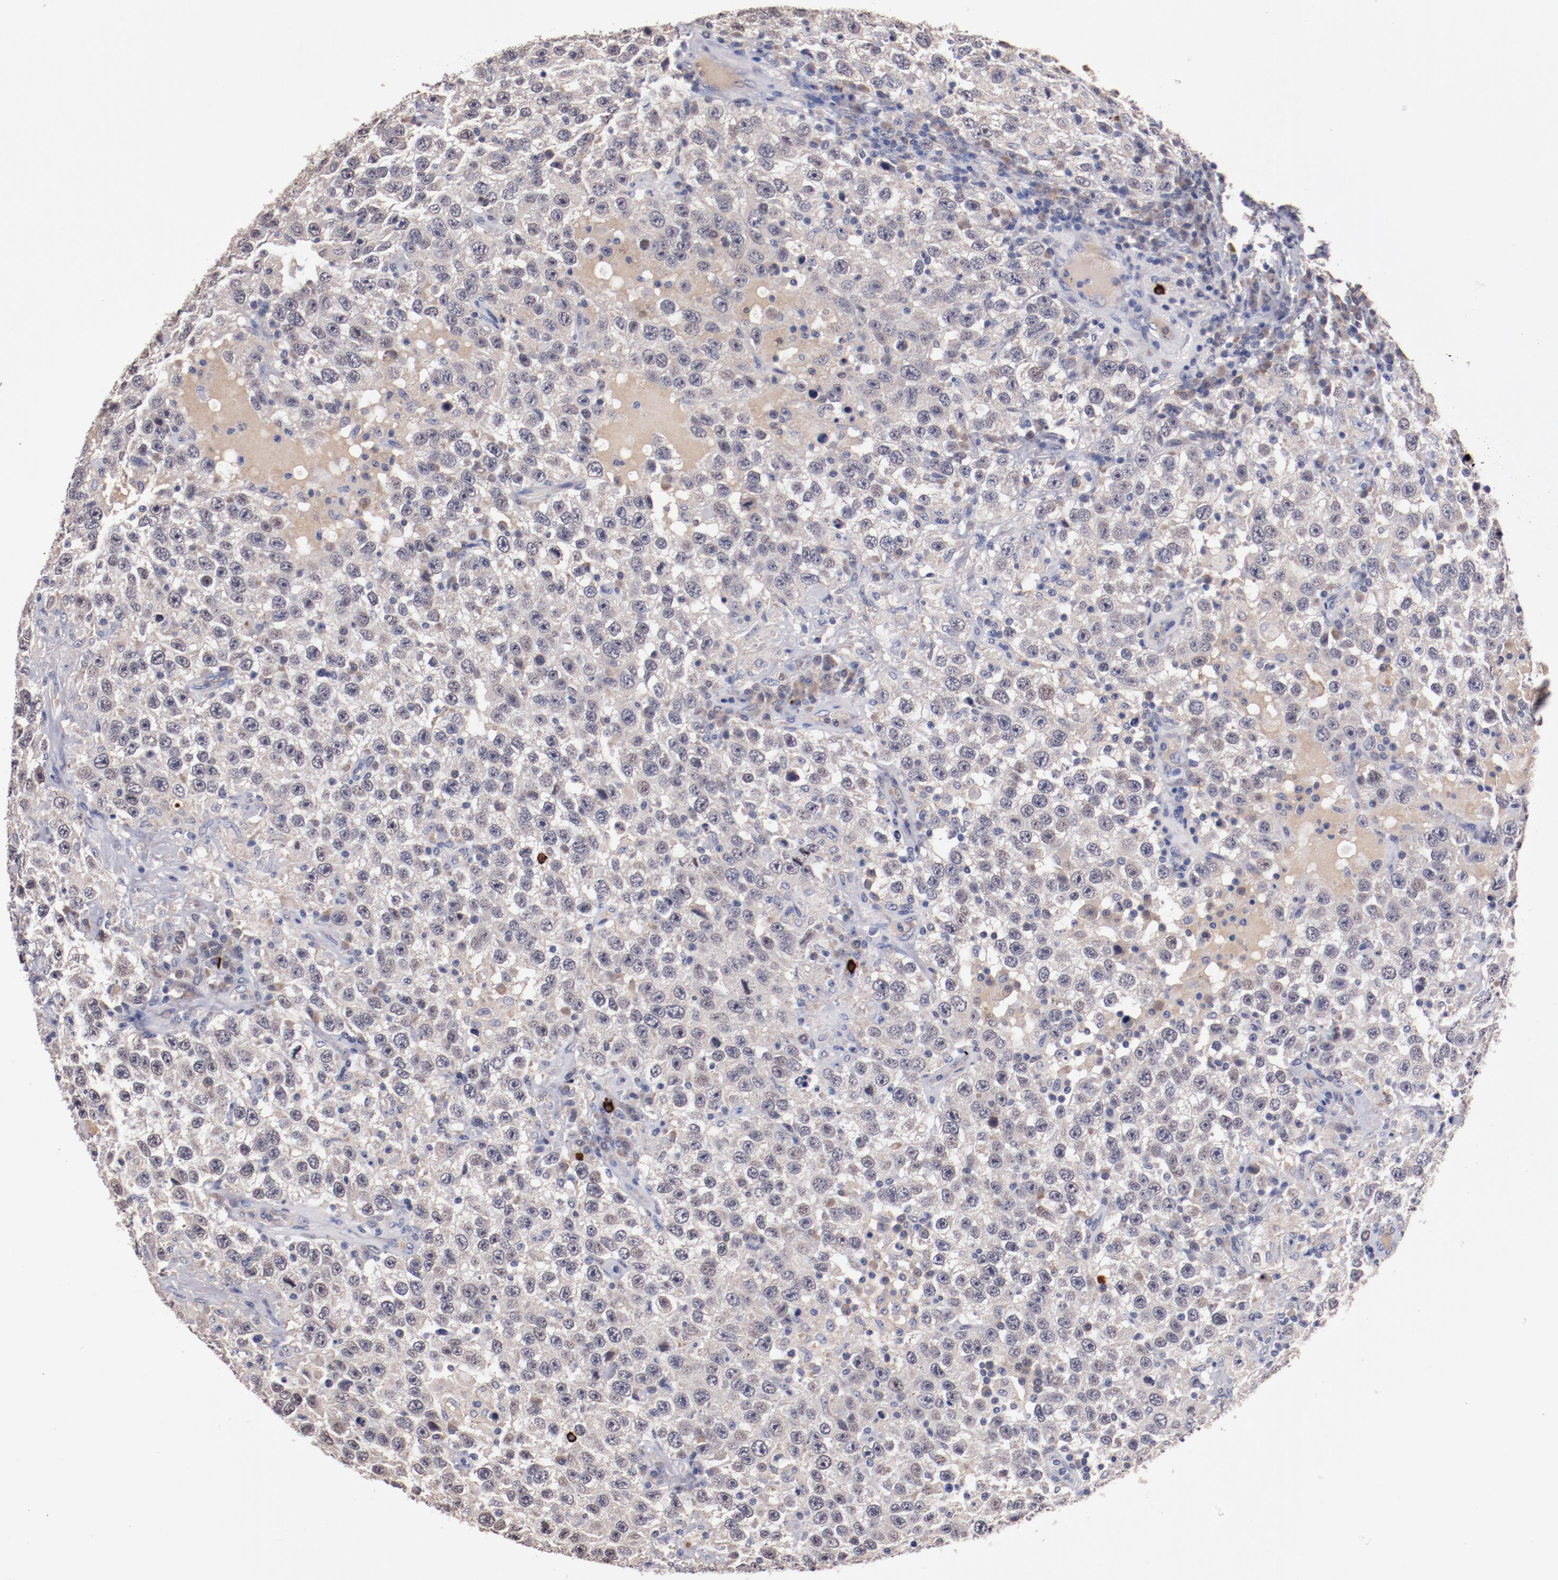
{"staining": {"intensity": "weak", "quantity": "<25%", "location": "cytoplasmic/membranous,nuclear"}, "tissue": "testis cancer", "cell_type": "Tumor cells", "image_type": "cancer", "snomed": [{"axis": "morphology", "description": "Seminoma, NOS"}, {"axis": "topography", "description": "Testis"}], "caption": "An immunohistochemistry (IHC) image of testis cancer is shown. There is no staining in tumor cells of testis cancer.", "gene": "FAM81A", "patient": {"sex": "male", "age": 41}}